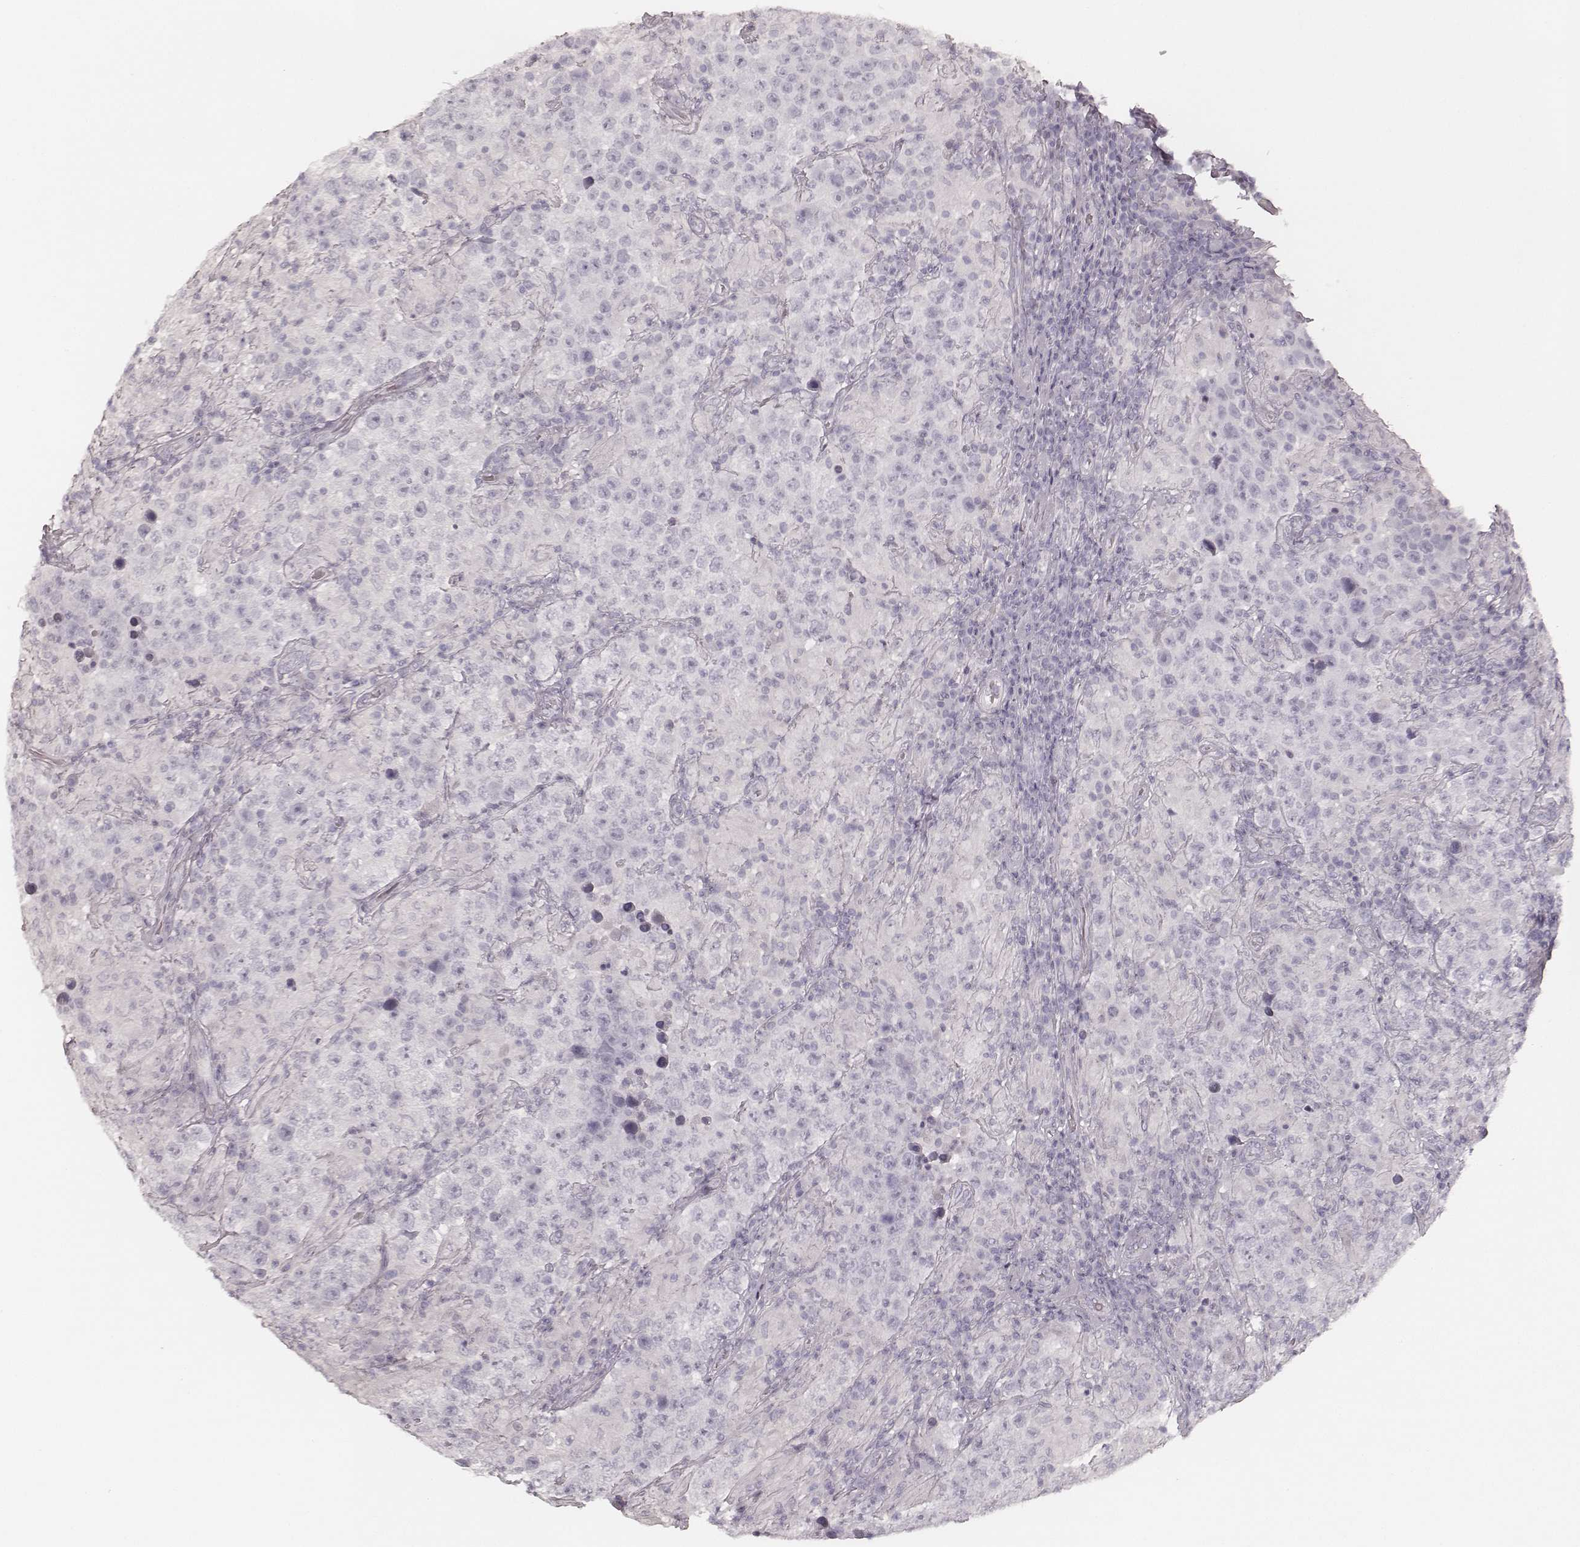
{"staining": {"intensity": "negative", "quantity": "none", "location": "none"}, "tissue": "testis cancer", "cell_type": "Tumor cells", "image_type": "cancer", "snomed": [{"axis": "morphology", "description": "Seminoma, NOS"}, {"axis": "morphology", "description": "Carcinoma, Embryonal, NOS"}, {"axis": "topography", "description": "Testis"}], "caption": "Immunohistochemistry image of testis cancer (embryonal carcinoma) stained for a protein (brown), which shows no staining in tumor cells.", "gene": "KRT72", "patient": {"sex": "male", "age": 41}}